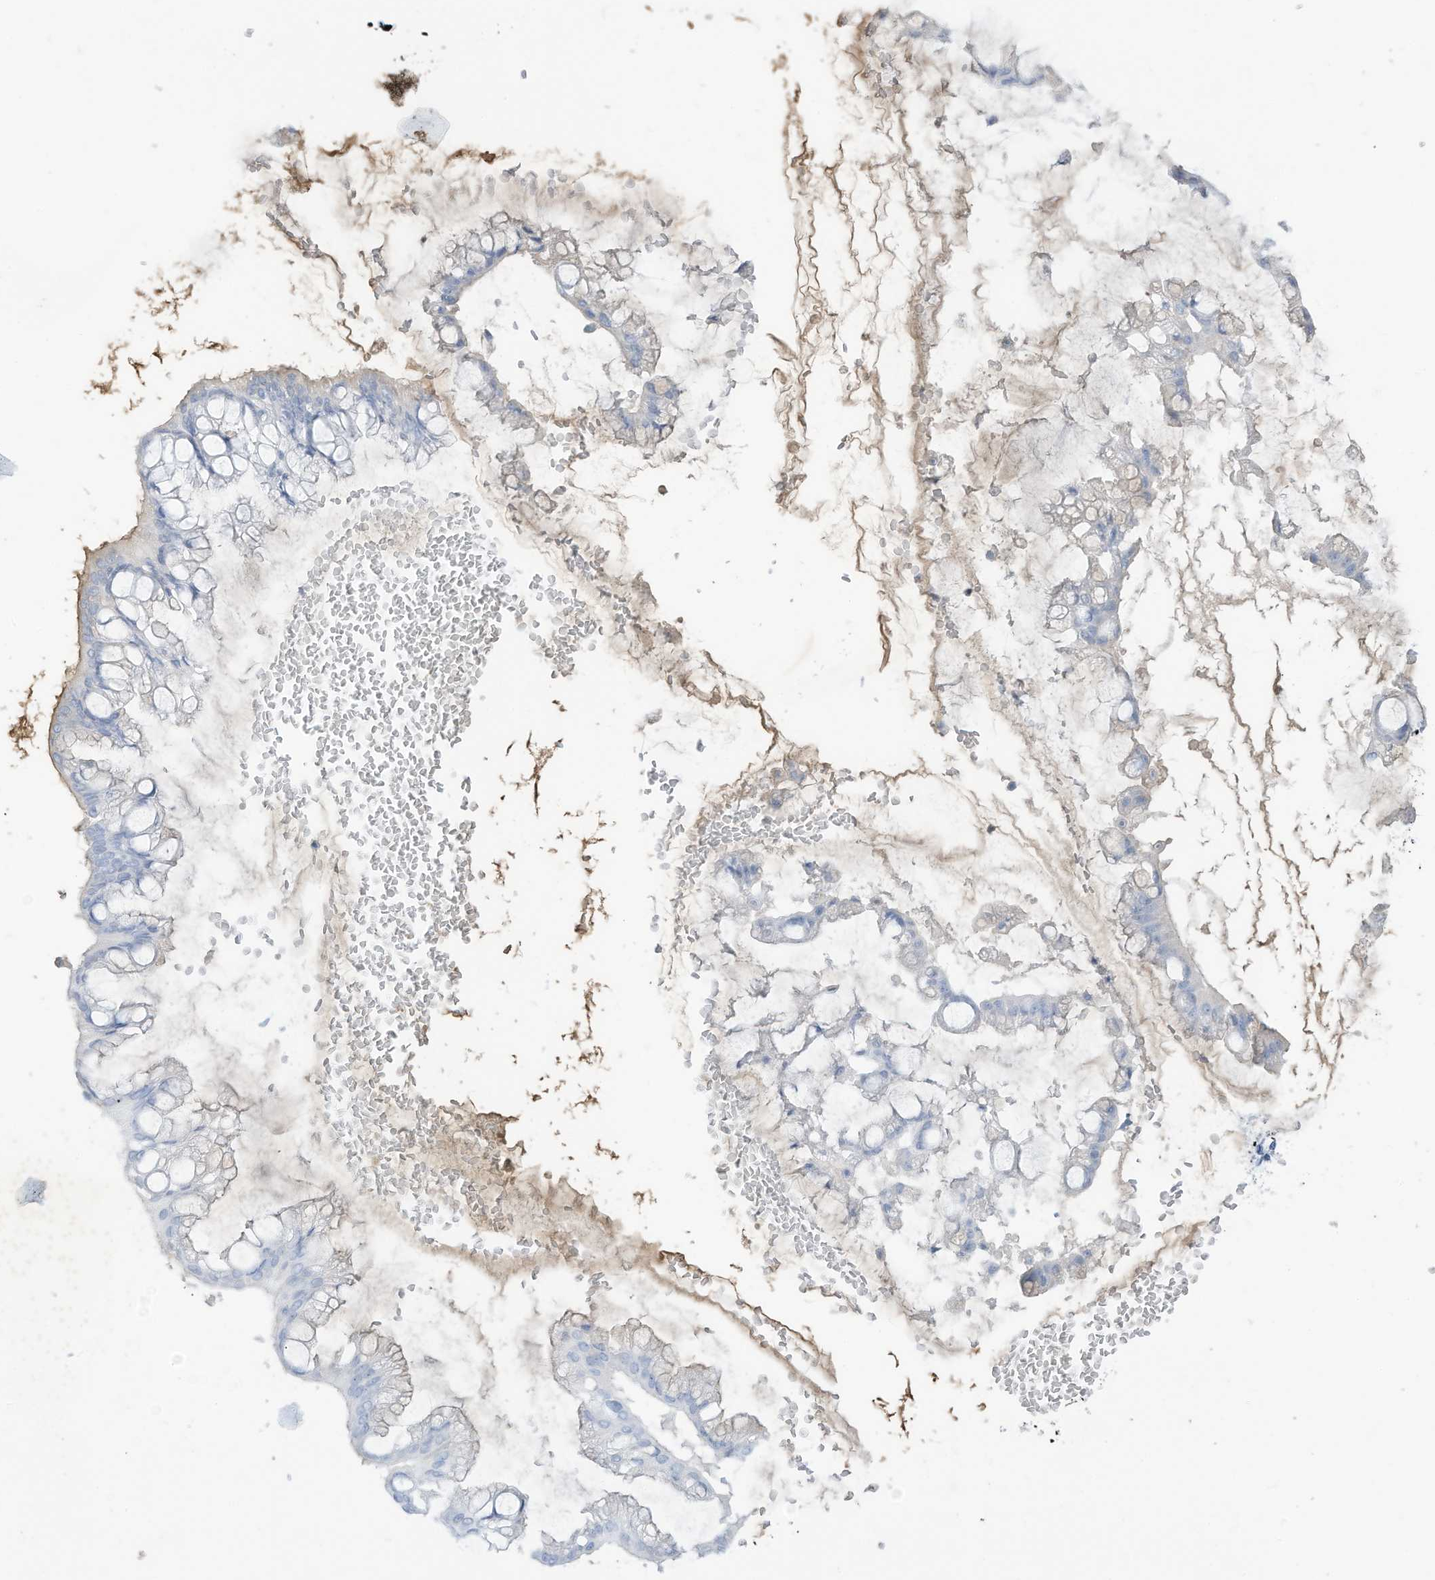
{"staining": {"intensity": "negative", "quantity": "none", "location": "none"}, "tissue": "ovarian cancer", "cell_type": "Tumor cells", "image_type": "cancer", "snomed": [{"axis": "morphology", "description": "Cystadenocarcinoma, mucinous, NOS"}, {"axis": "topography", "description": "Ovary"}], "caption": "Protein analysis of ovarian cancer (mucinous cystadenocarcinoma) exhibits no significant staining in tumor cells.", "gene": "HSD17B13", "patient": {"sex": "female", "age": 73}}